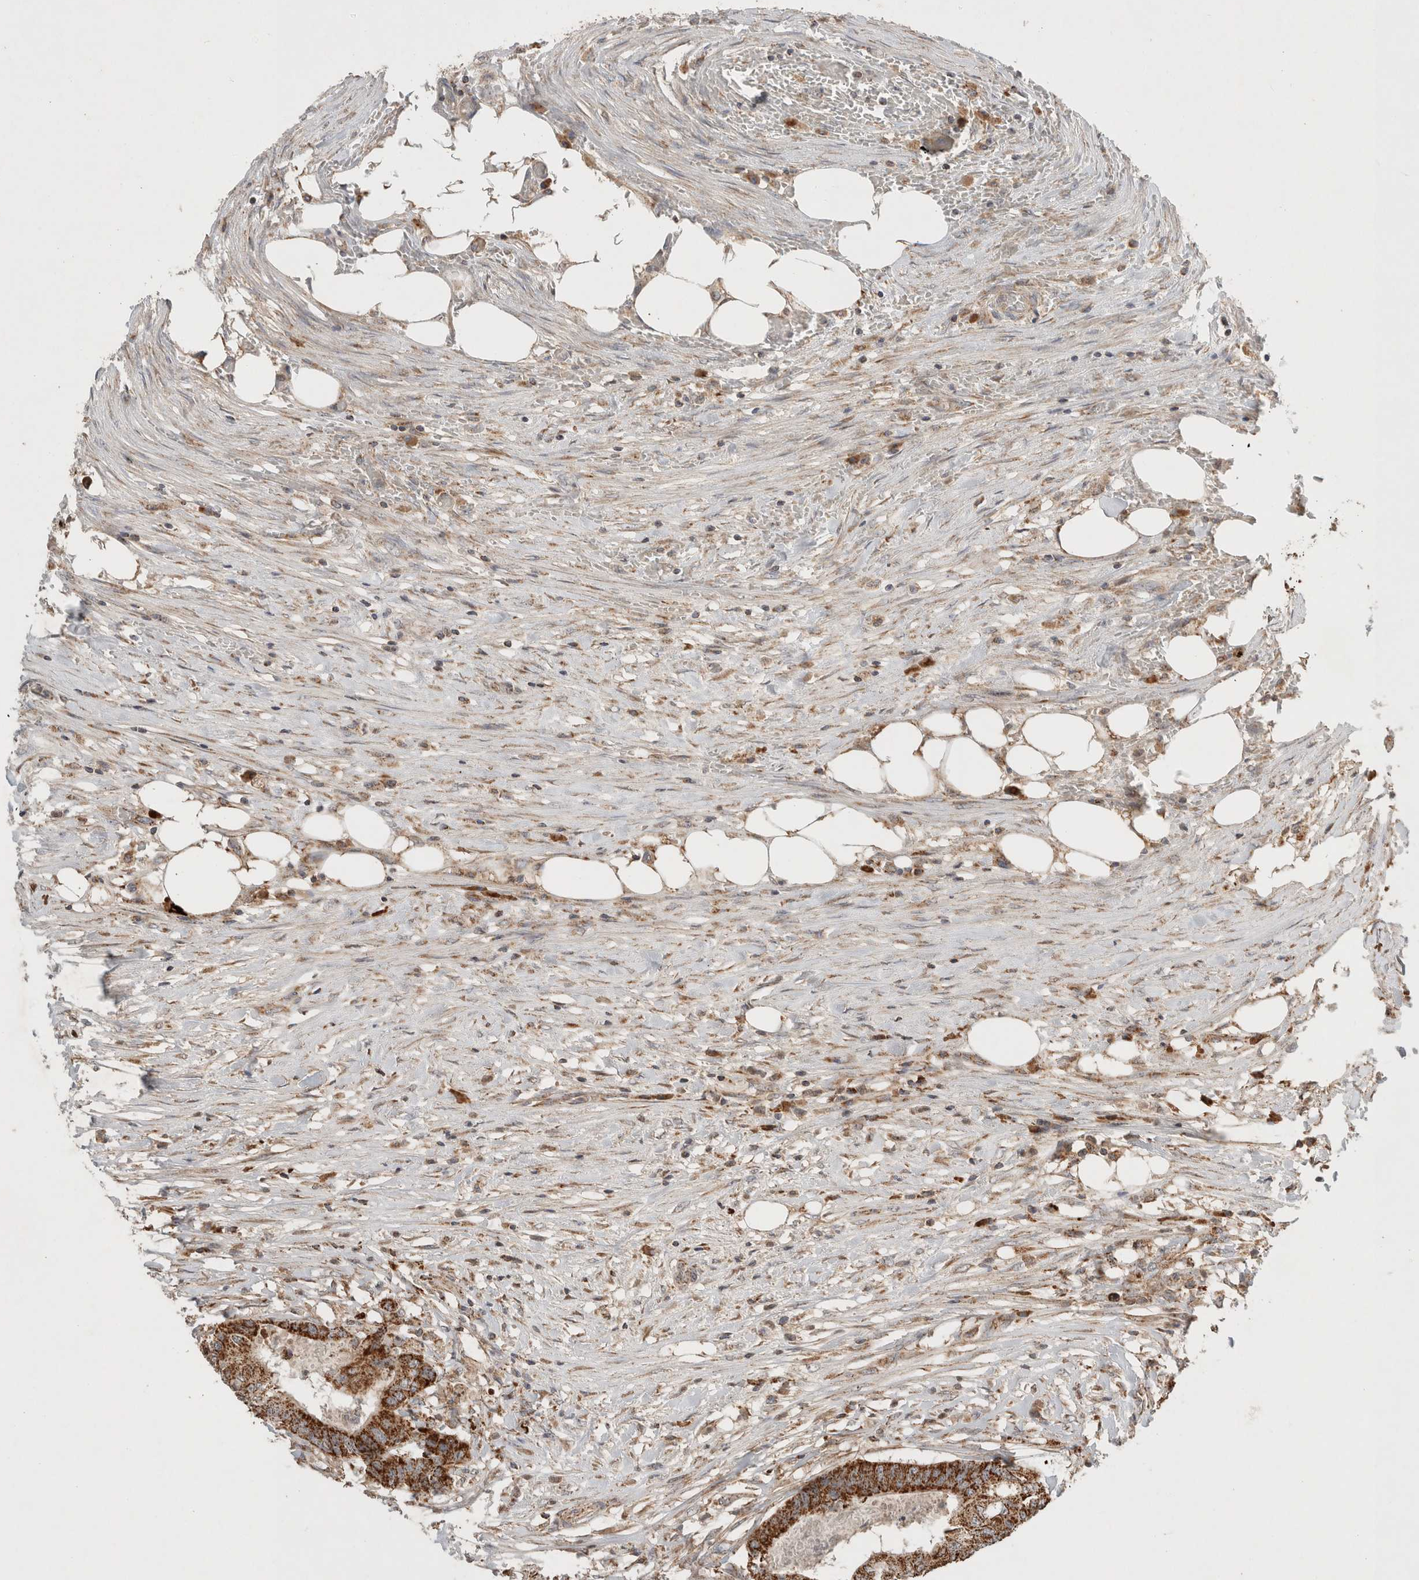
{"staining": {"intensity": "strong", "quantity": ">75%", "location": "cytoplasmic/membranous"}, "tissue": "colorectal cancer", "cell_type": "Tumor cells", "image_type": "cancer", "snomed": [{"axis": "morphology", "description": "Adenocarcinoma, NOS"}, {"axis": "topography", "description": "Colon"}], "caption": "Approximately >75% of tumor cells in colorectal adenocarcinoma demonstrate strong cytoplasmic/membranous protein expression as visualized by brown immunohistochemical staining.", "gene": "AMPD1", "patient": {"sex": "male", "age": 56}}